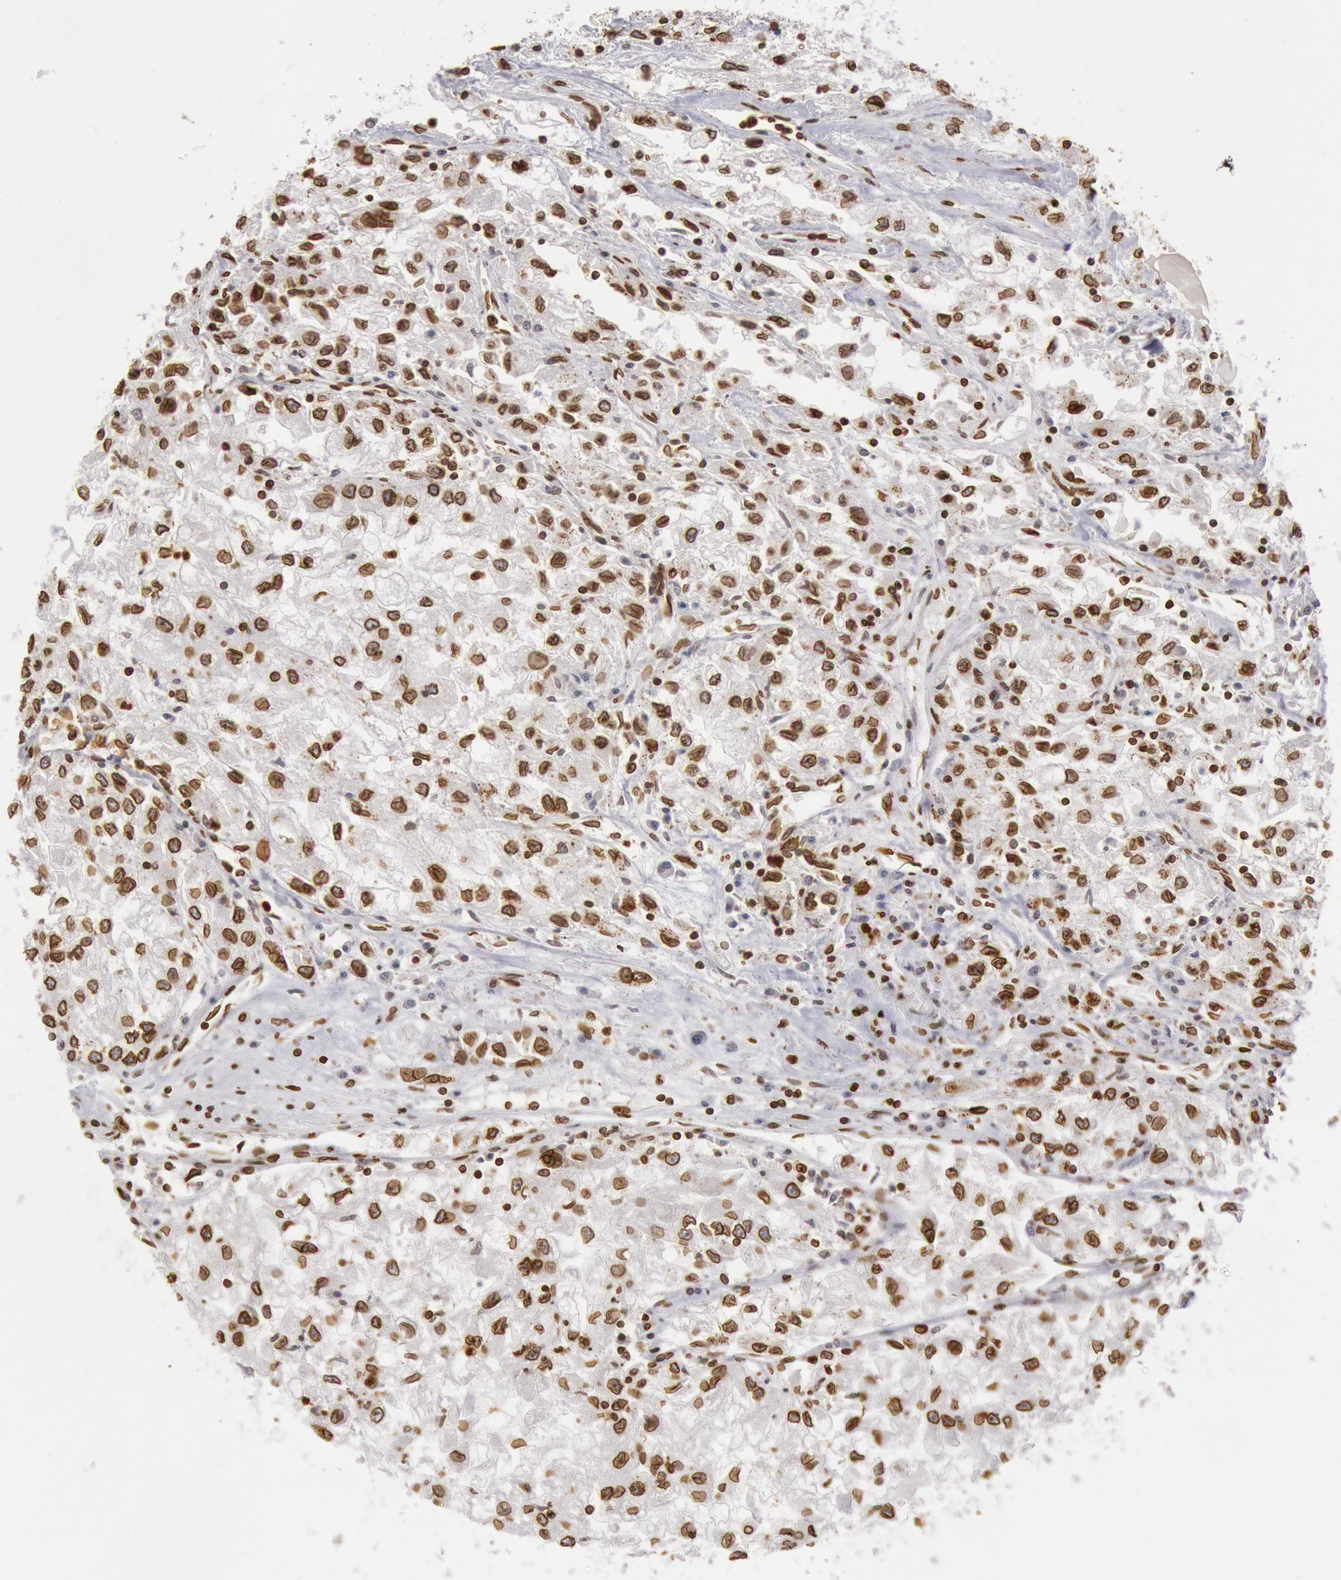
{"staining": {"intensity": "strong", "quantity": ">75%", "location": "cytoplasmic/membranous,nuclear"}, "tissue": "renal cancer", "cell_type": "Tumor cells", "image_type": "cancer", "snomed": [{"axis": "morphology", "description": "Adenocarcinoma, NOS"}, {"axis": "topography", "description": "Kidney"}], "caption": "This is a histology image of immunohistochemistry staining of renal adenocarcinoma, which shows strong expression in the cytoplasmic/membranous and nuclear of tumor cells.", "gene": "SUN2", "patient": {"sex": "male", "age": 59}}